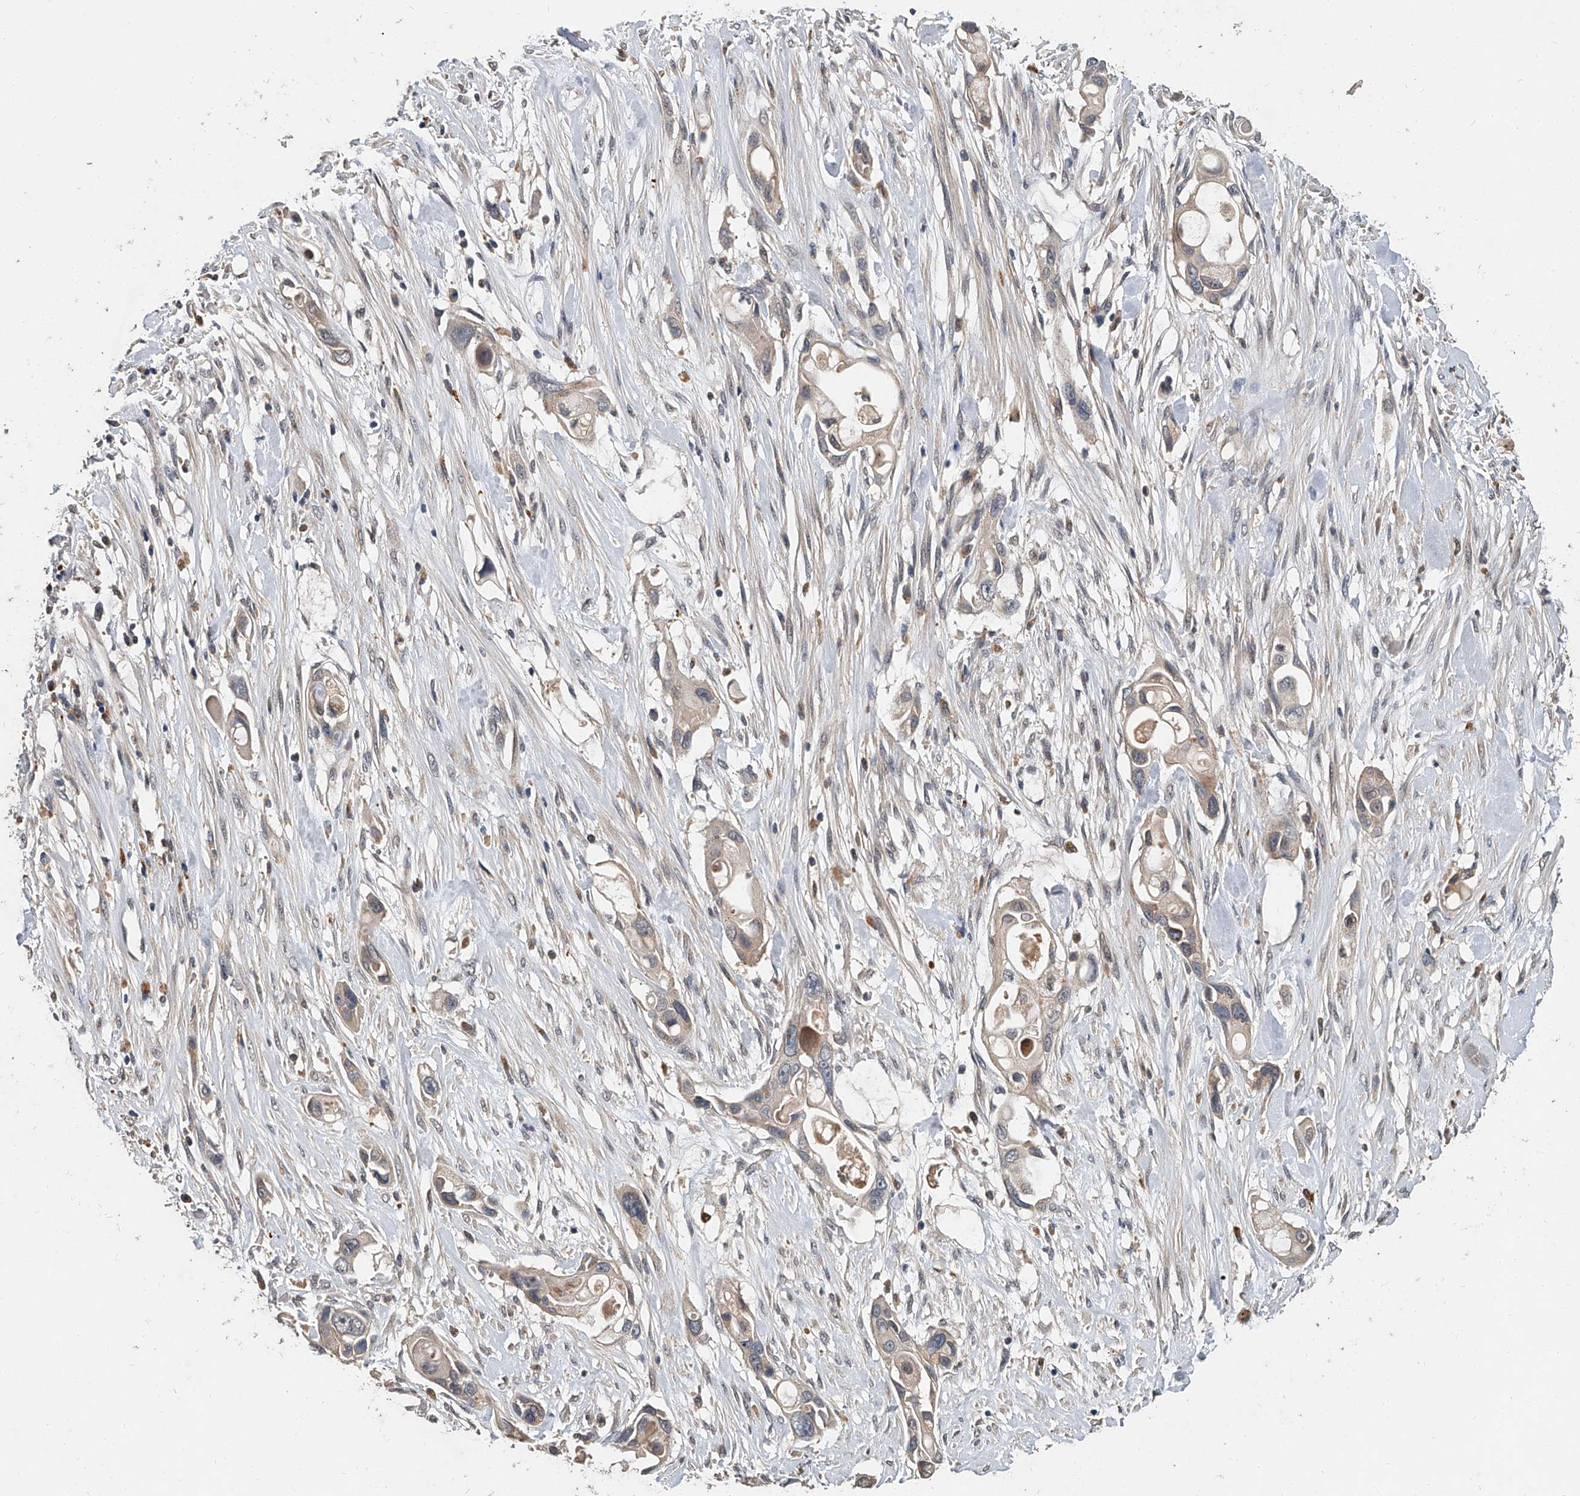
{"staining": {"intensity": "weak", "quantity": "<25%", "location": "cytoplasmic/membranous"}, "tissue": "pancreatic cancer", "cell_type": "Tumor cells", "image_type": "cancer", "snomed": [{"axis": "morphology", "description": "Adenocarcinoma, NOS"}, {"axis": "topography", "description": "Pancreas"}], "caption": "Immunohistochemical staining of human pancreatic cancer displays no significant positivity in tumor cells.", "gene": "JAG2", "patient": {"sex": "female", "age": 60}}